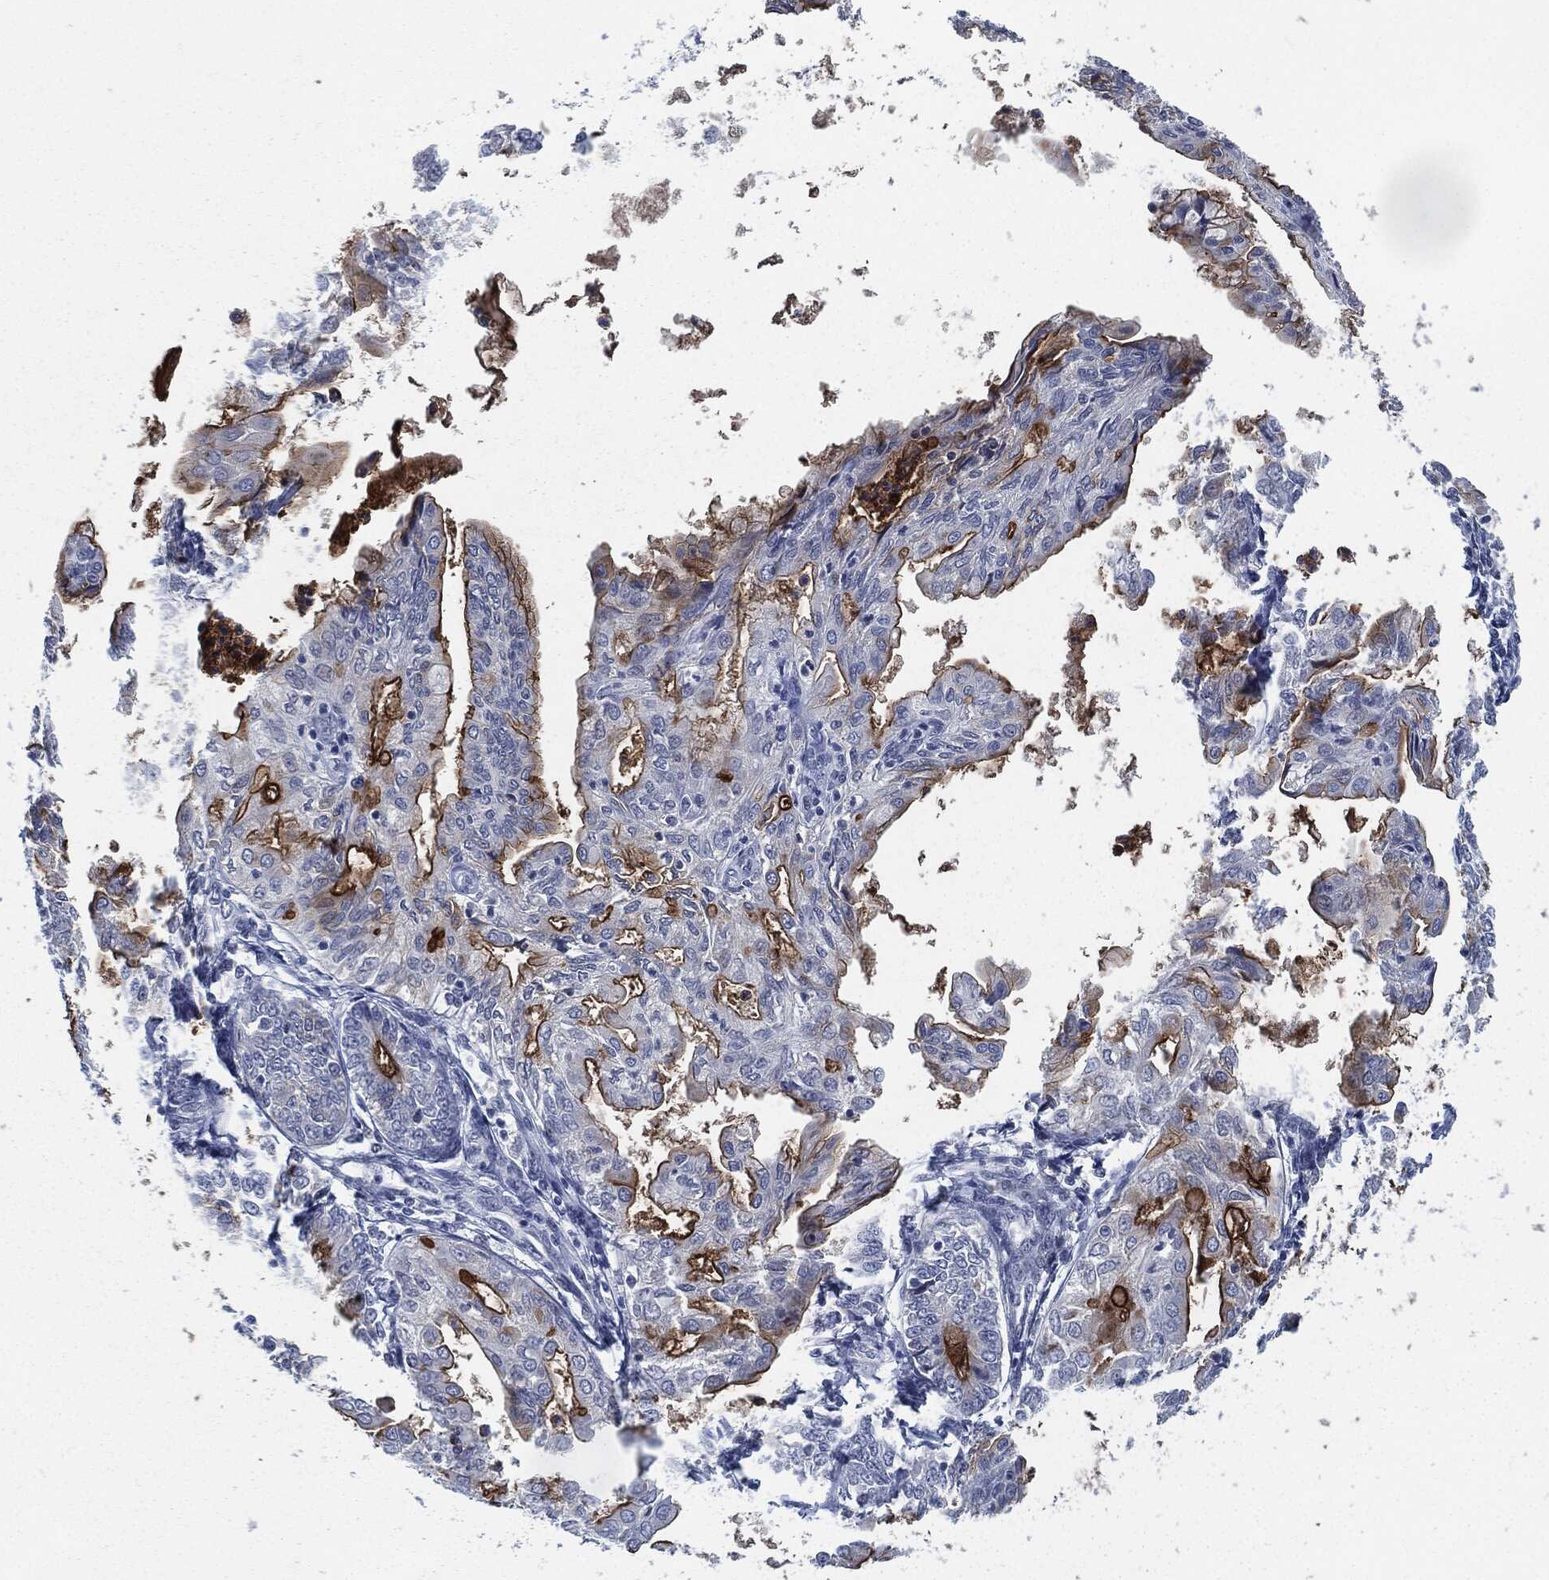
{"staining": {"intensity": "strong", "quantity": "25%-75%", "location": "cytoplasmic/membranous"}, "tissue": "endometrial cancer", "cell_type": "Tumor cells", "image_type": "cancer", "snomed": [{"axis": "morphology", "description": "Adenocarcinoma, NOS"}, {"axis": "topography", "description": "Endometrium"}], "caption": "Endometrial adenocarcinoma stained with a protein marker exhibits strong staining in tumor cells.", "gene": "PROM1", "patient": {"sex": "female", "age": 68}}